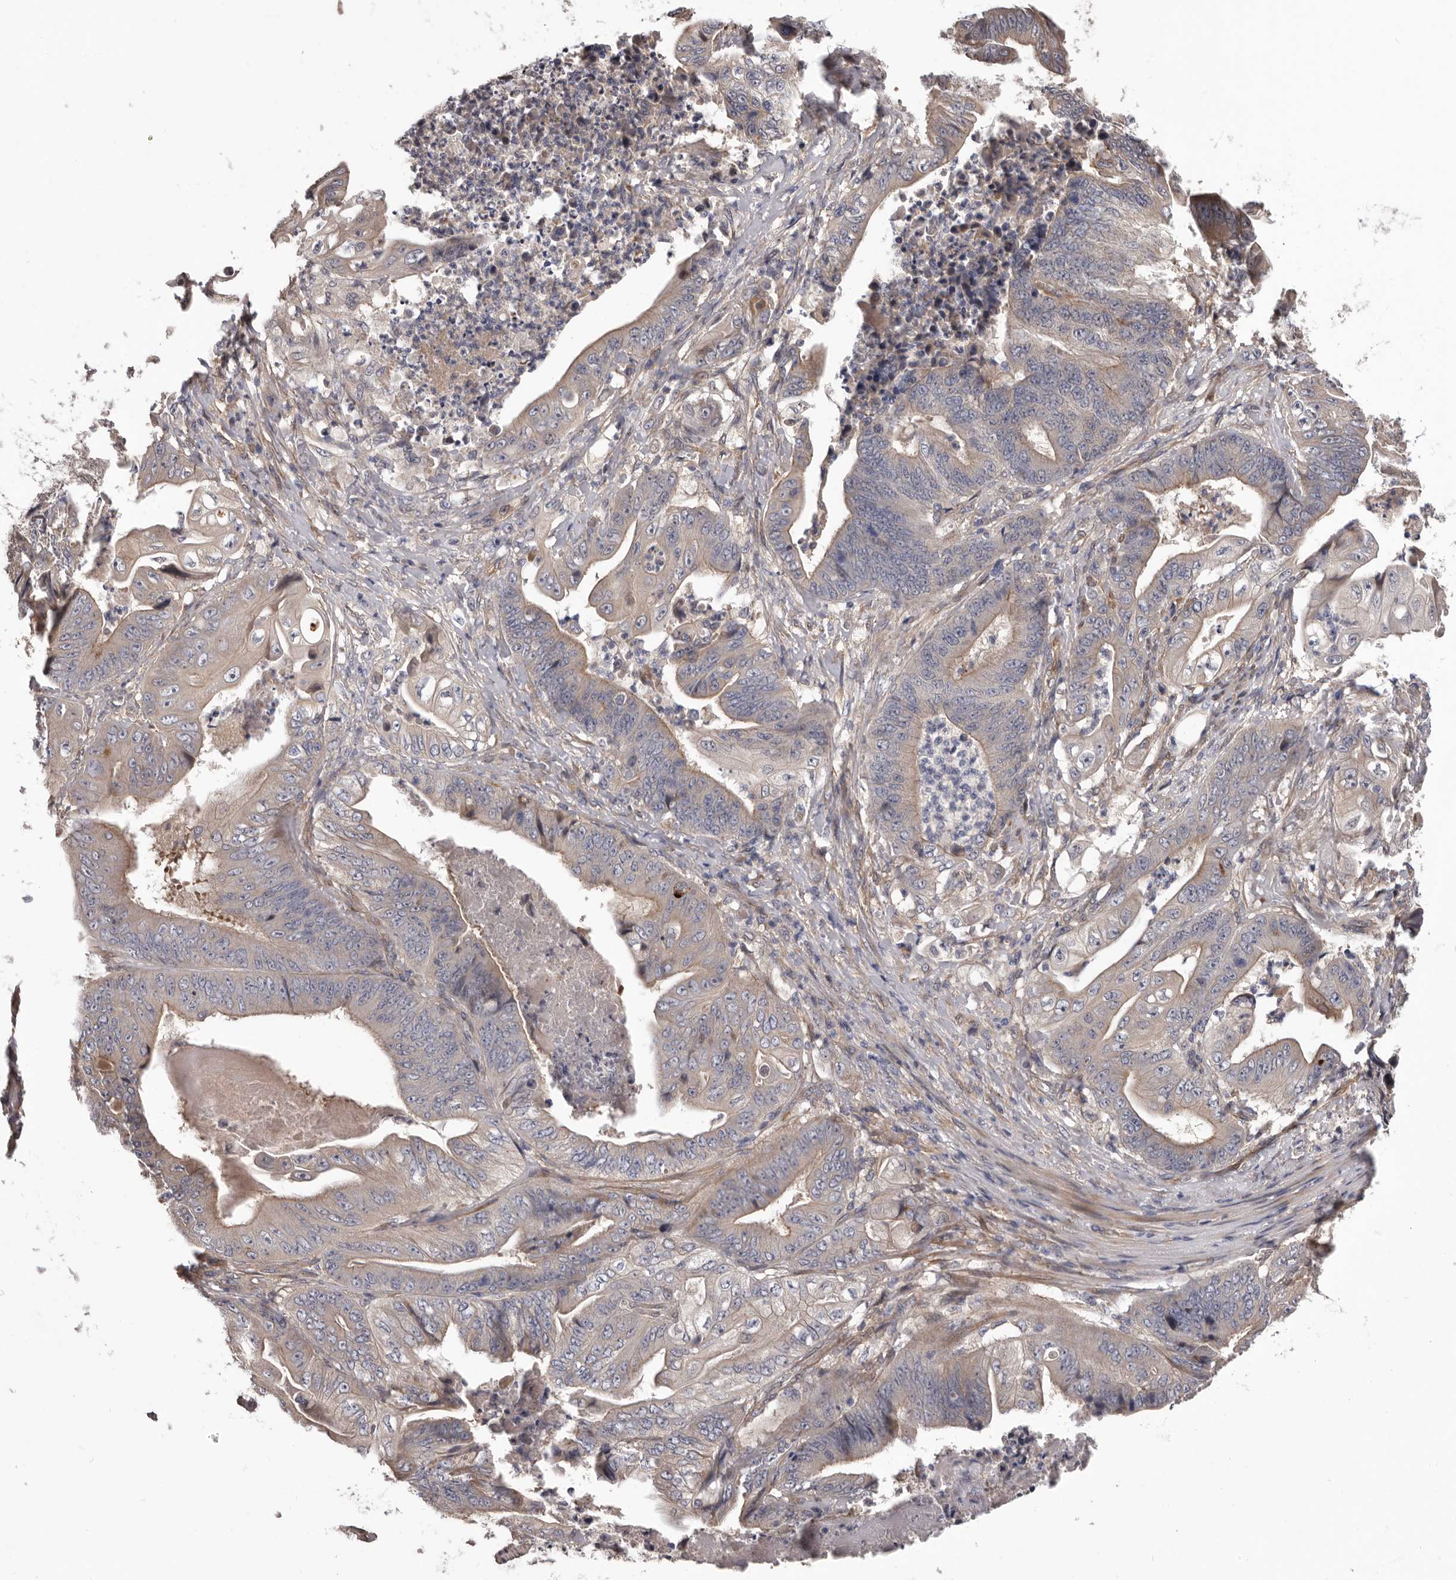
{"staining": {"intensity": "weak", "quantity": "<25%", "location": "cytoplasmic/membranous"}, "tissue": "stomach cancer", "cell_type": "Tumor cells", "image_type": "cancer", "snomed": [{"axis": "morphology", "description": "Adenocarcinoma, NOS"}, {"axis": "topography", "description": "Stomach"}], "caption": "Immunohistochemical staining of human adenocarcinoma (stomach) displays no significant positivity in tumor cells.", "gene": "PRKD1", "patient": {"sex": "female", "age": 73}}